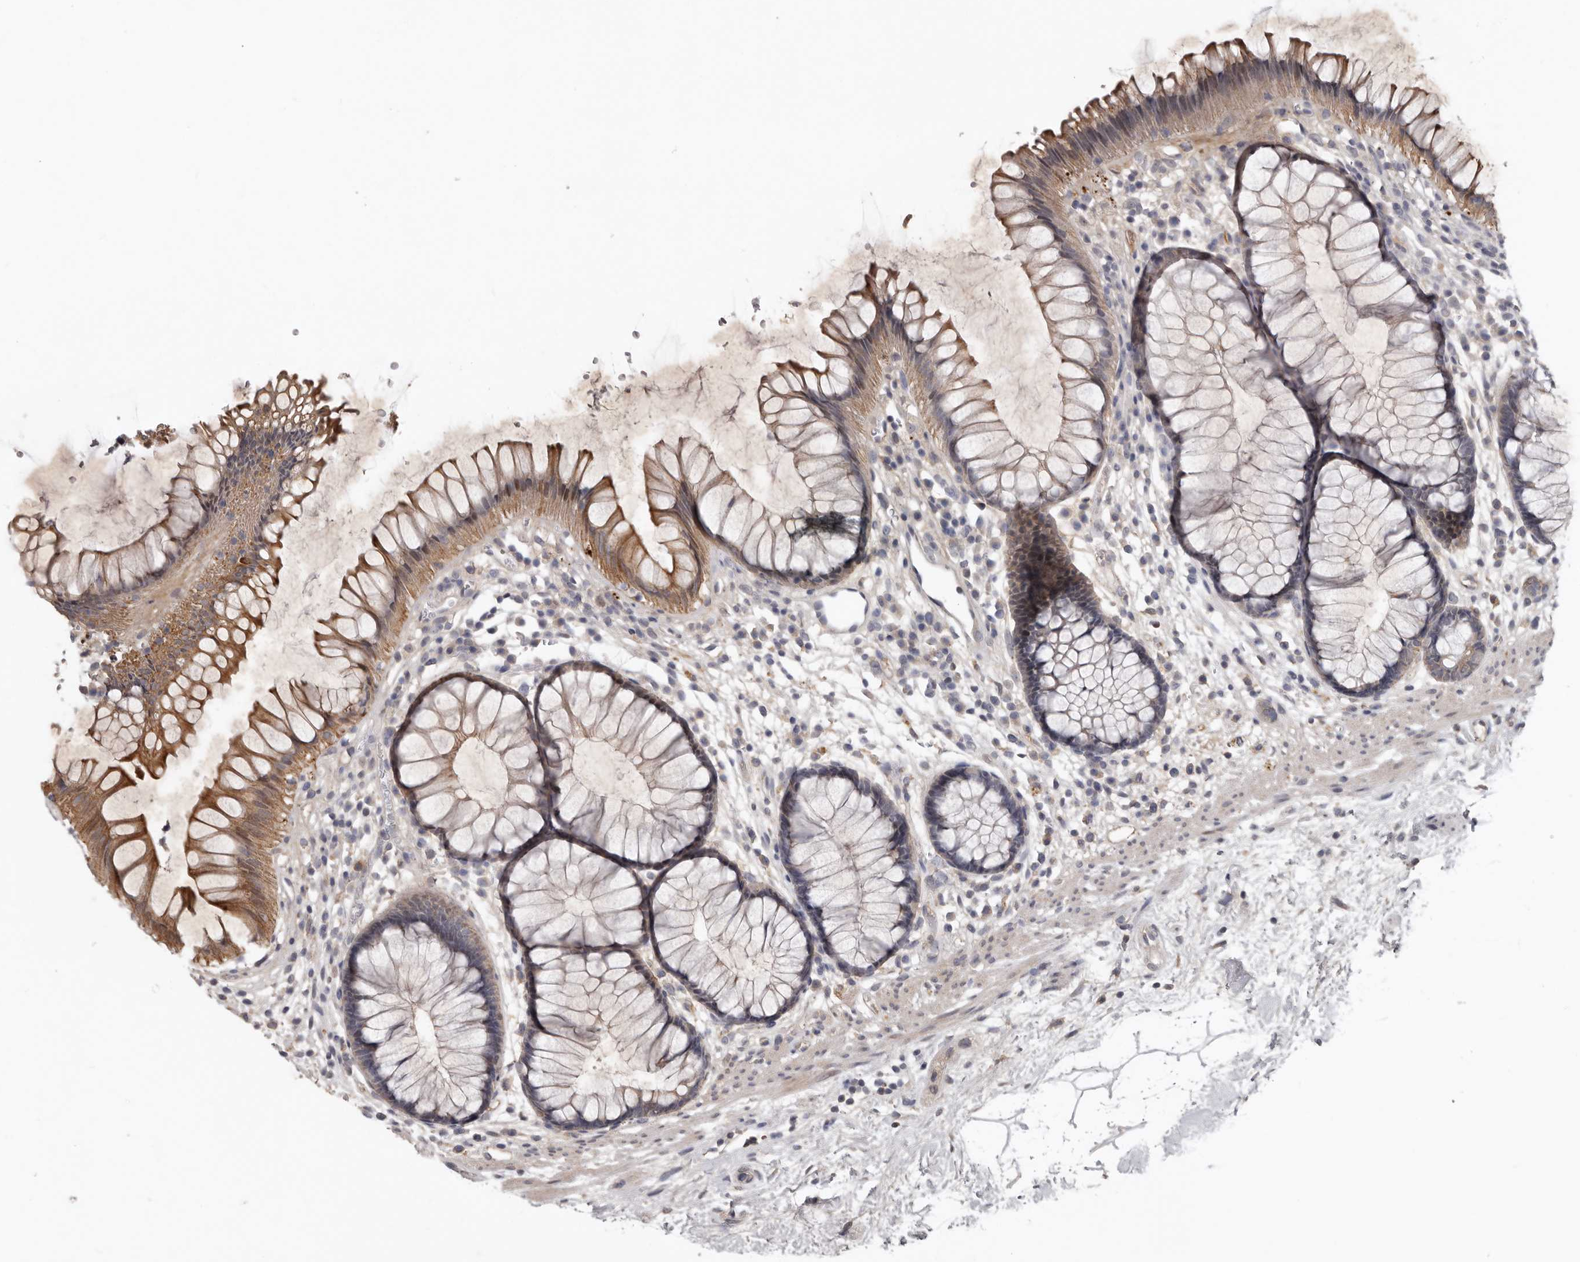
{"staining": {"intensity": "moderate", "quantity": ">75%", "location": "cytoplasmic/membranous"}, "tissue": "rectum", "cell_type": "Glandular cells", "image_type": "normal", "snomed": [{"axis": "morphology", "description": "Normal tissue, NOS"}, {"axis": "topography", "description": "Rectum"}], "caption": "A brown stain shows moderate cytoplasmic/membranous positivity of a protein in glandular cells of normal human rectum. (IHC, brightfield microscopy, high magnification).", "gene": "NMUR1", "patient": {"sex": "male", "age": 51}}